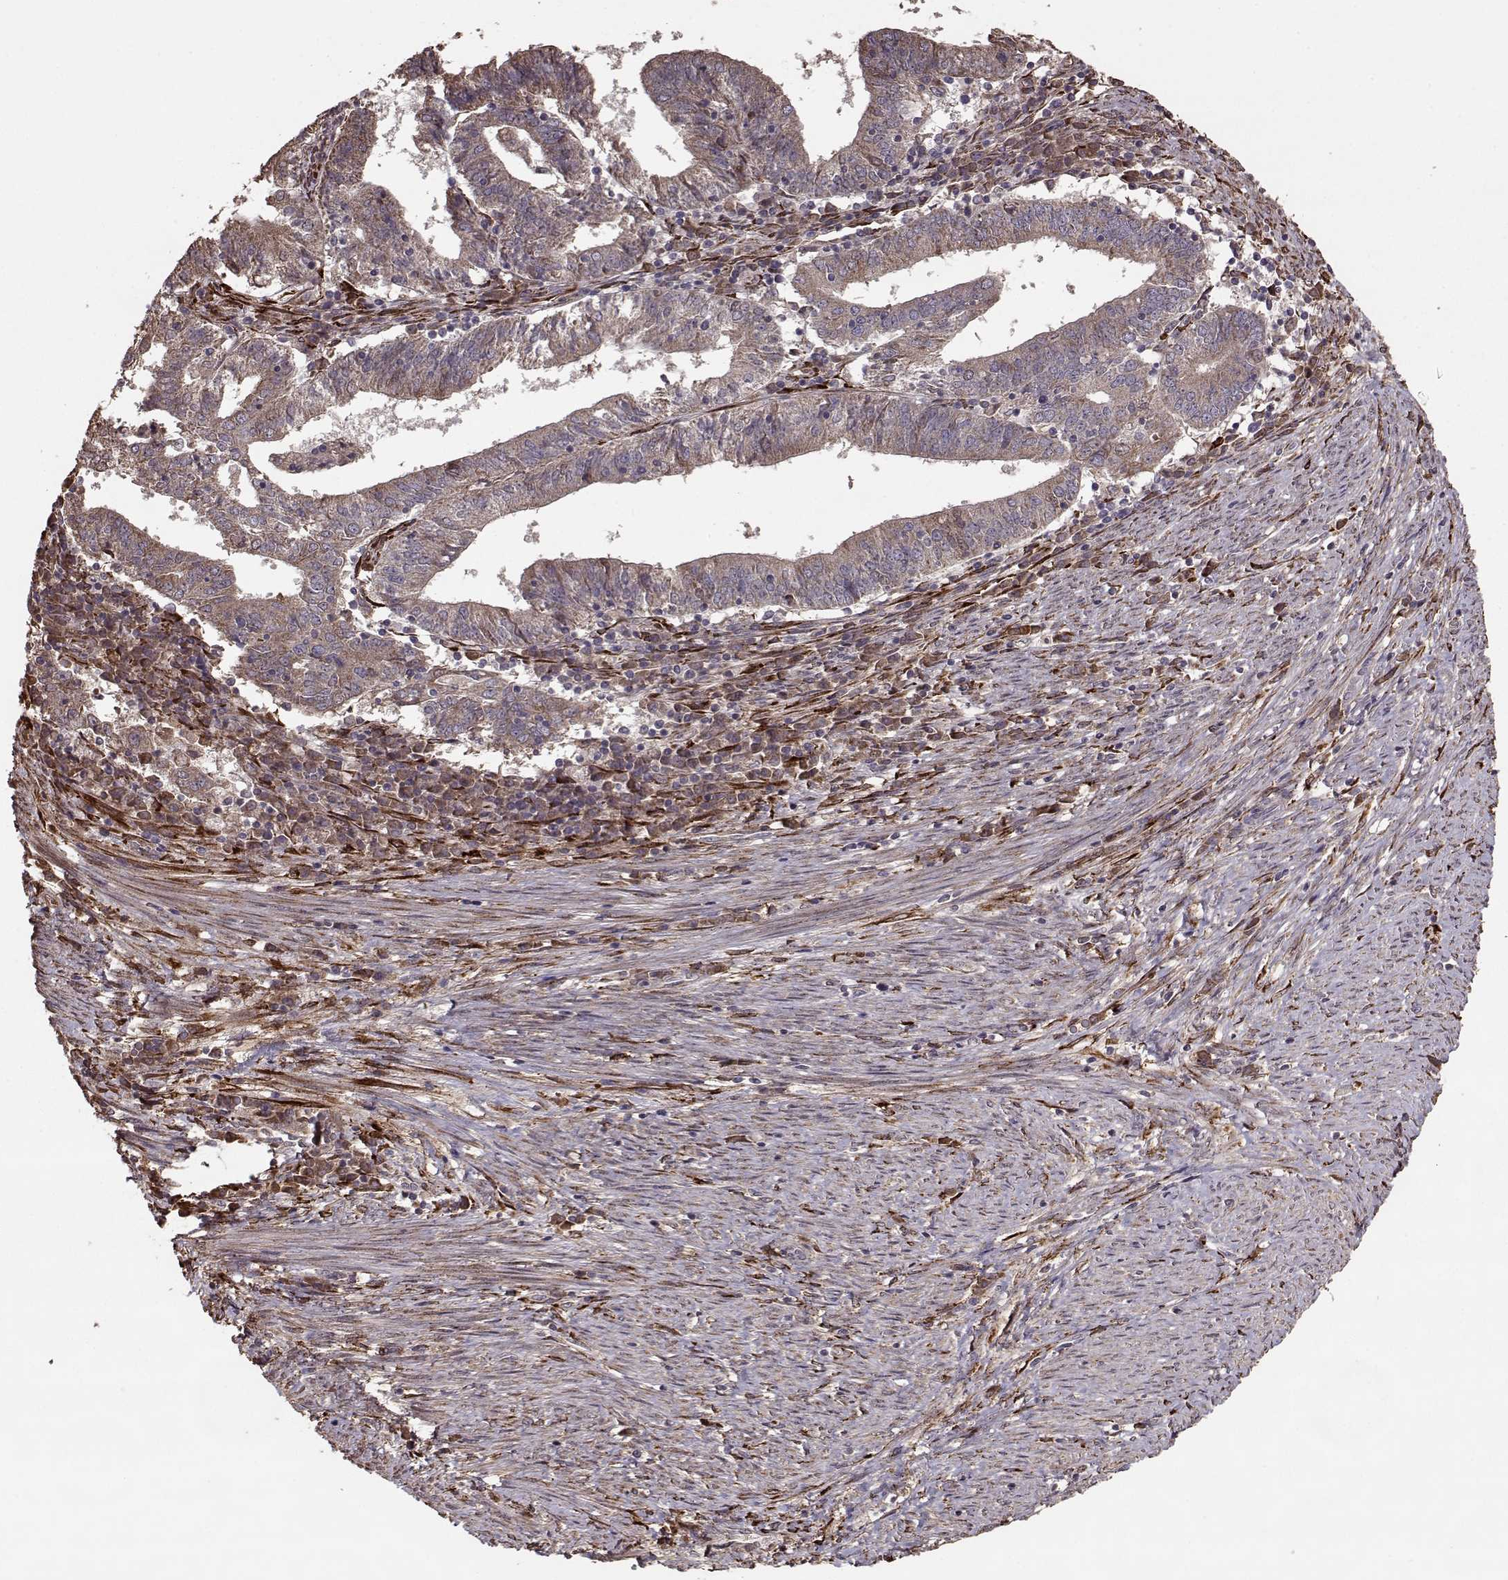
{"staining": {"intensity": "weak", "quantity": ">75%", "location": "cytoplasmic/membranous"}, "tissue": "endometrial cancer", "cell_type": "Tumor cells", "image_type": "cancer", "snomed": [{"axis": "morphology", "description": "Adenocarcinoma, NOS"}, {"axis": "topography", "description": "Endometrium"}], "caption": "Endometrial cancer (adenocarcinoma) stained with immunohistochemistry (IHC) displays weak cytoplasmic/membranous expression in about >75% of tumor cells.", "gene": "IMMP1L", "patient": {"sex": "female", "age": 82}}